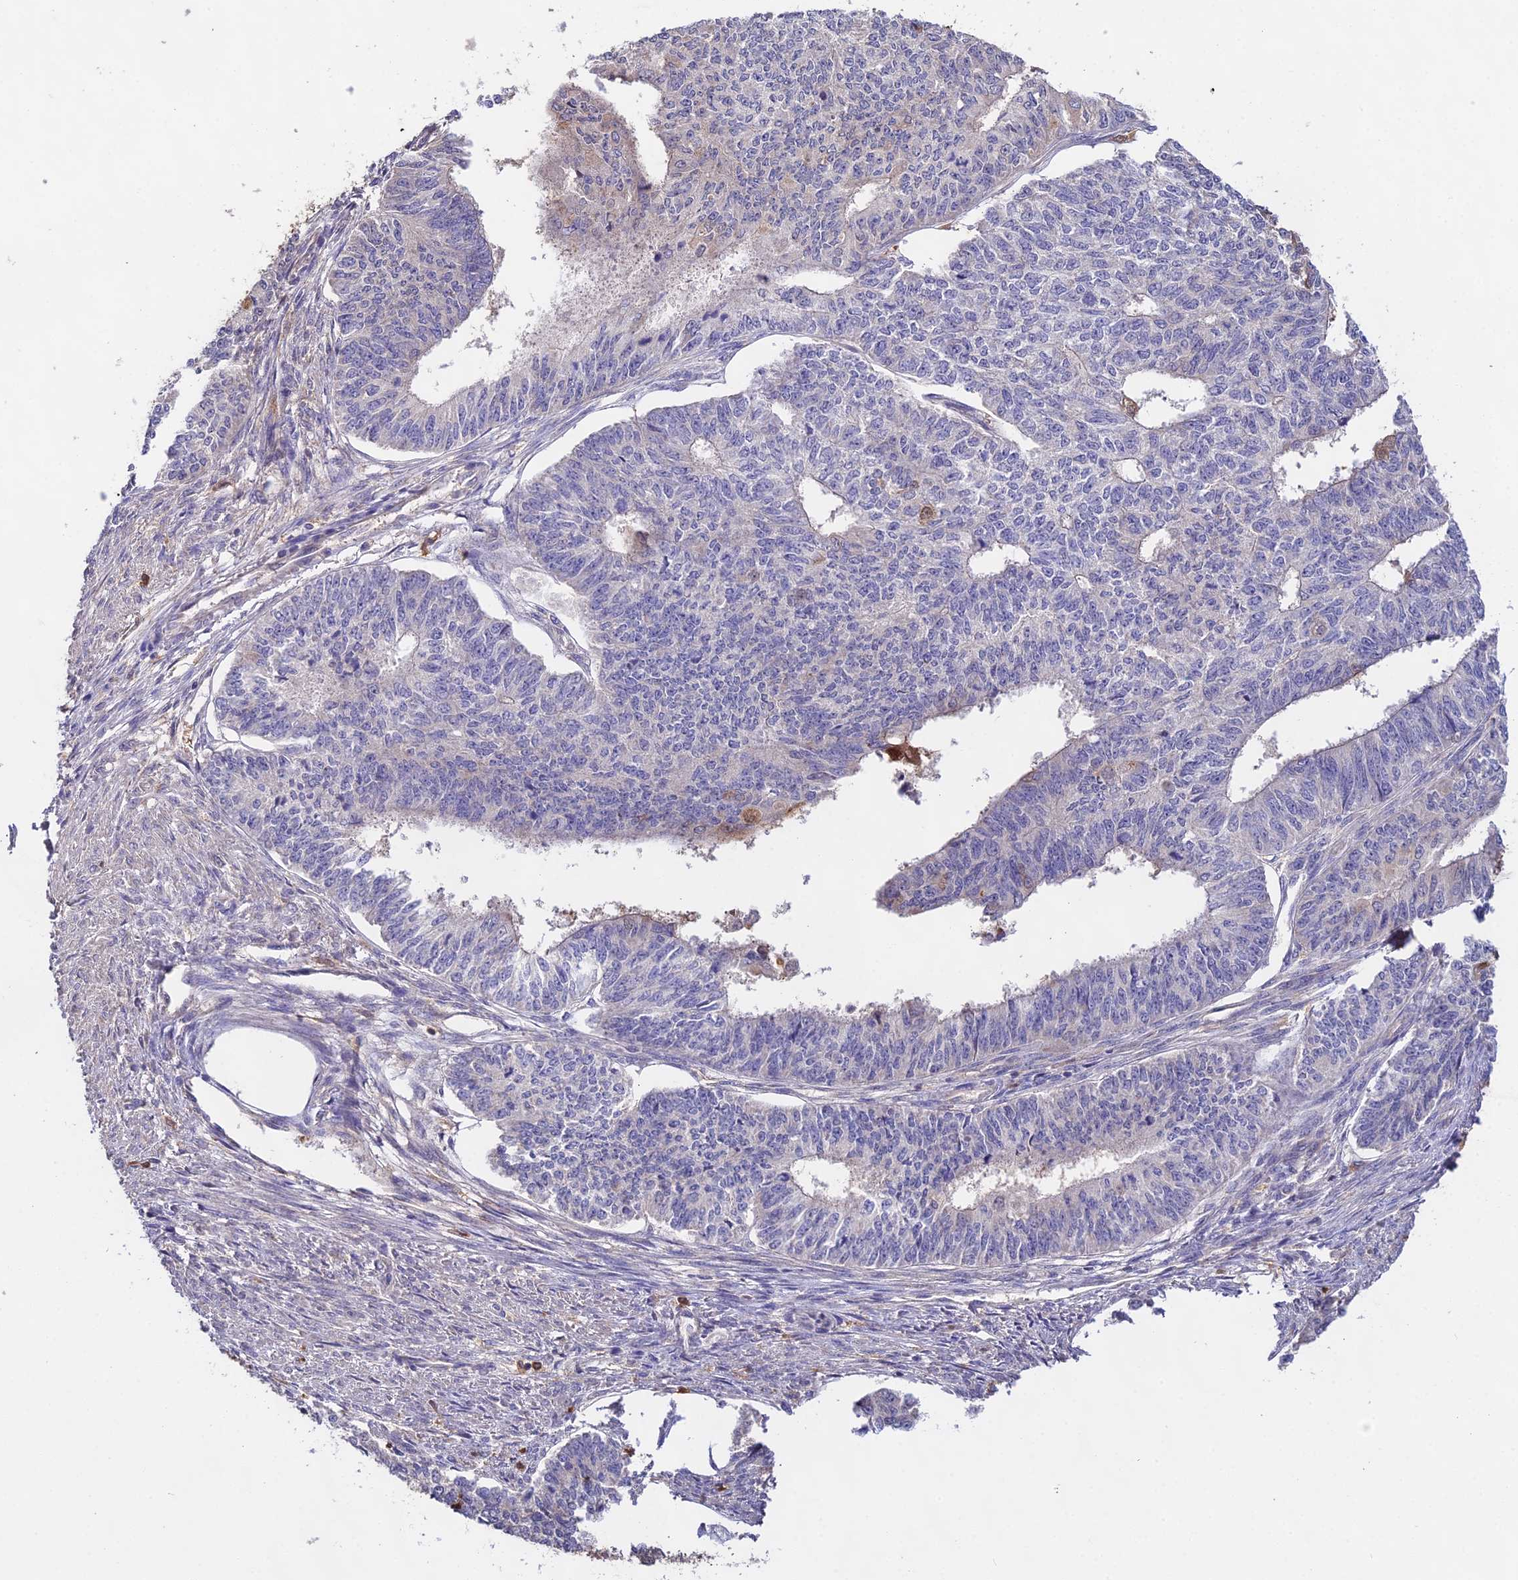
{"staining": {"intensity": "negative", "quantity": "none", "location": "none"}, "tissue": "endometrial cancer", "cell_type": "Tumor cells", "image_type": "cancer", "snomed": [{"axis": "morphology", "description": "Adenocarcinoma, NOS"}, {"axis": "topography", "description": "Endometrium"}], "caption": "An immunohistochemistry micrograph of endometrial cancer is shown. There is no staining in tumor cells of endometrial cancer.", "gene": "FBP1", "patient": {"sex": "female", "age": 32}}